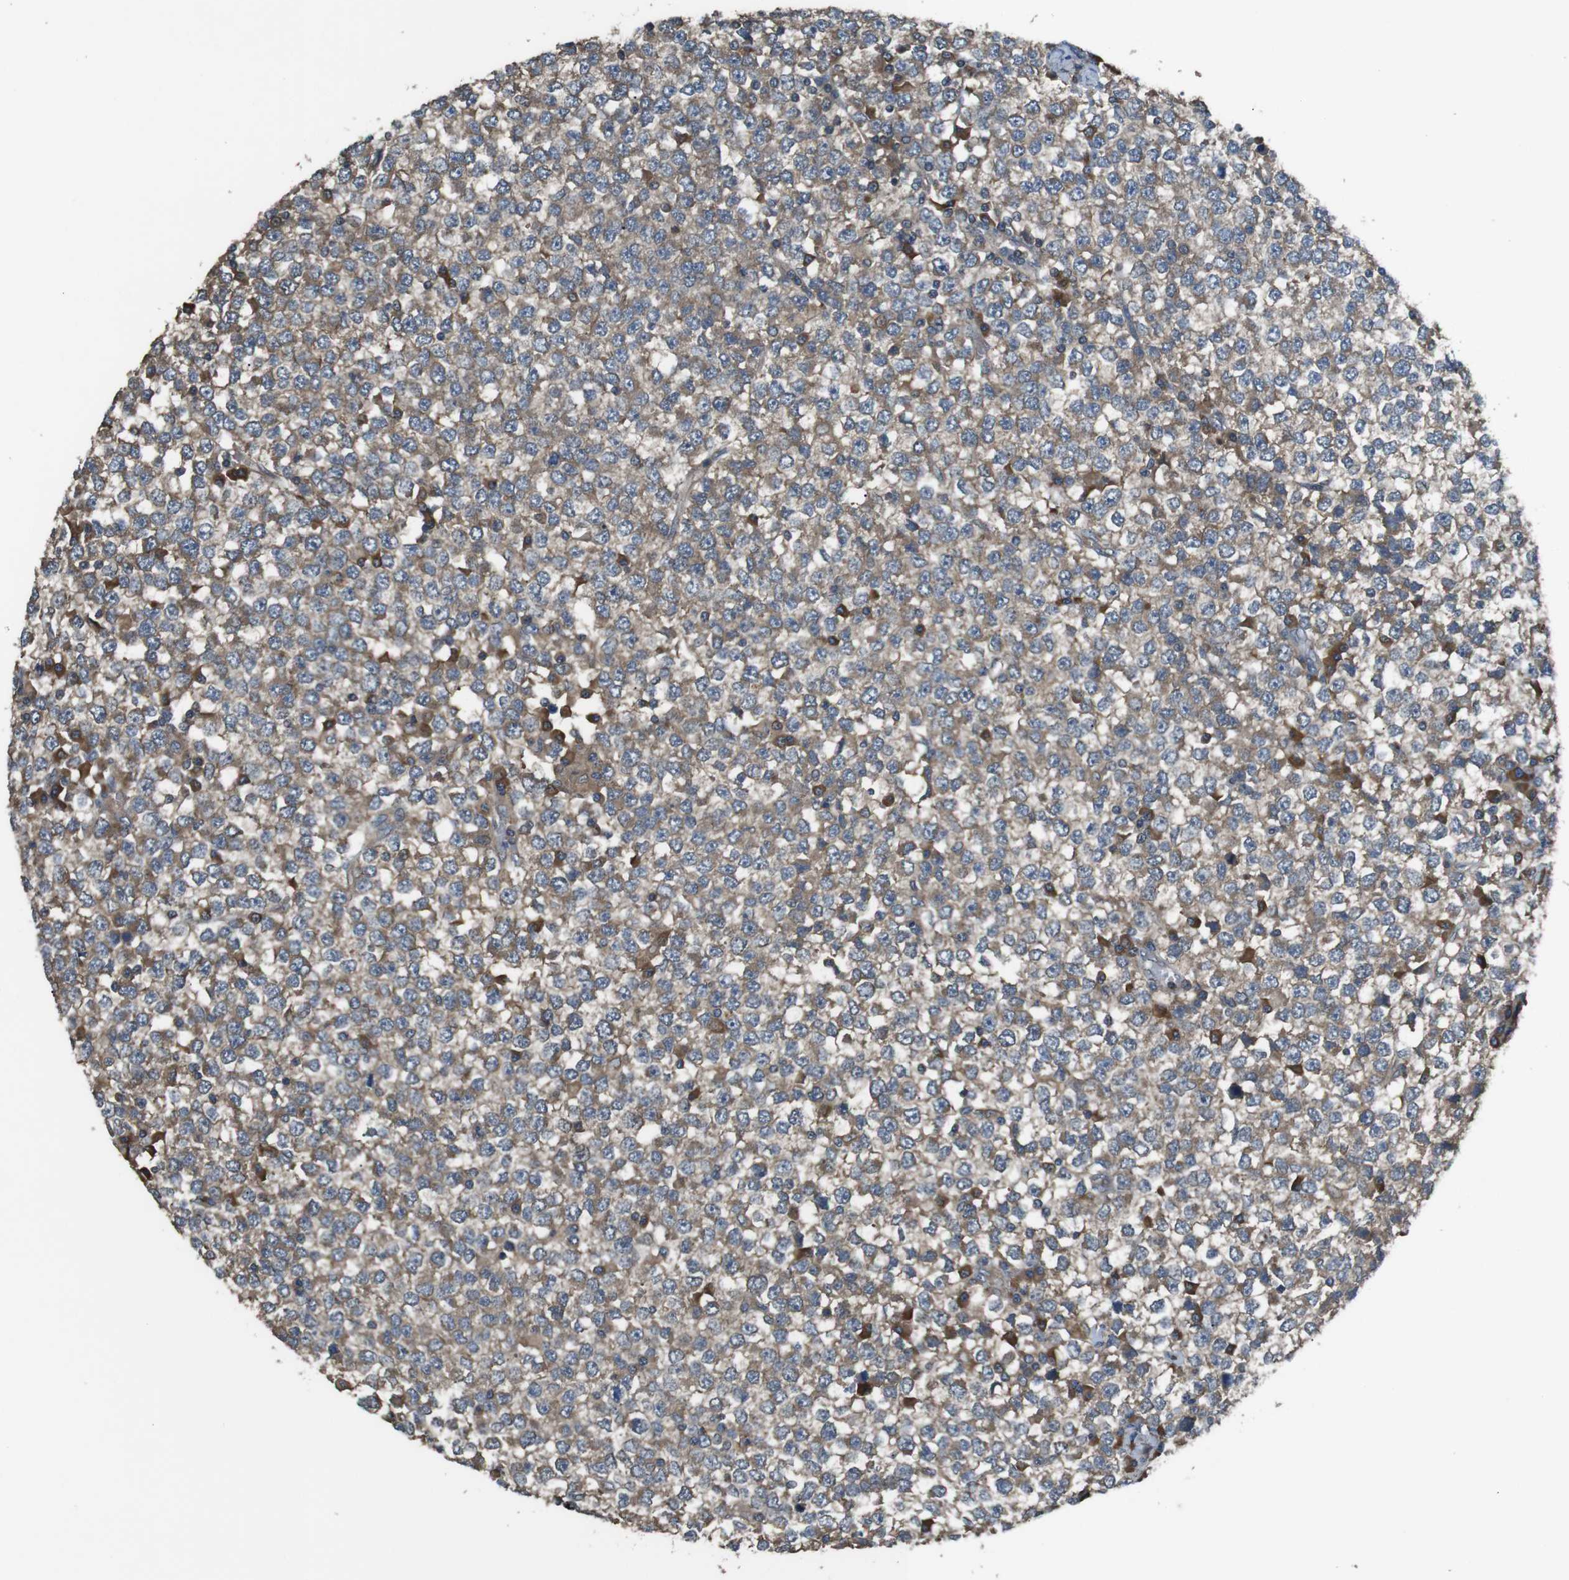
{"staining": {"intensity": "moderate", "quantity": ">75%", "location": "cytoplasmic/membranous"}, "tissue": "testis cancer", "cell_type": "Tumor cells", "image_type": "cancer", "snomed": [{"axis": "morphology", "description": "Seminoma, NOS"}, {"axis": "topography", "description": "Testis"}], "caption": "Brown immunohistochemical staining in human testis seminoma displays moderate cytoplasmic/membranous positivity in approximately >75% of tumor cells.", "gene": "FUT2", "patient": {"sex": "male", "age": 65}}